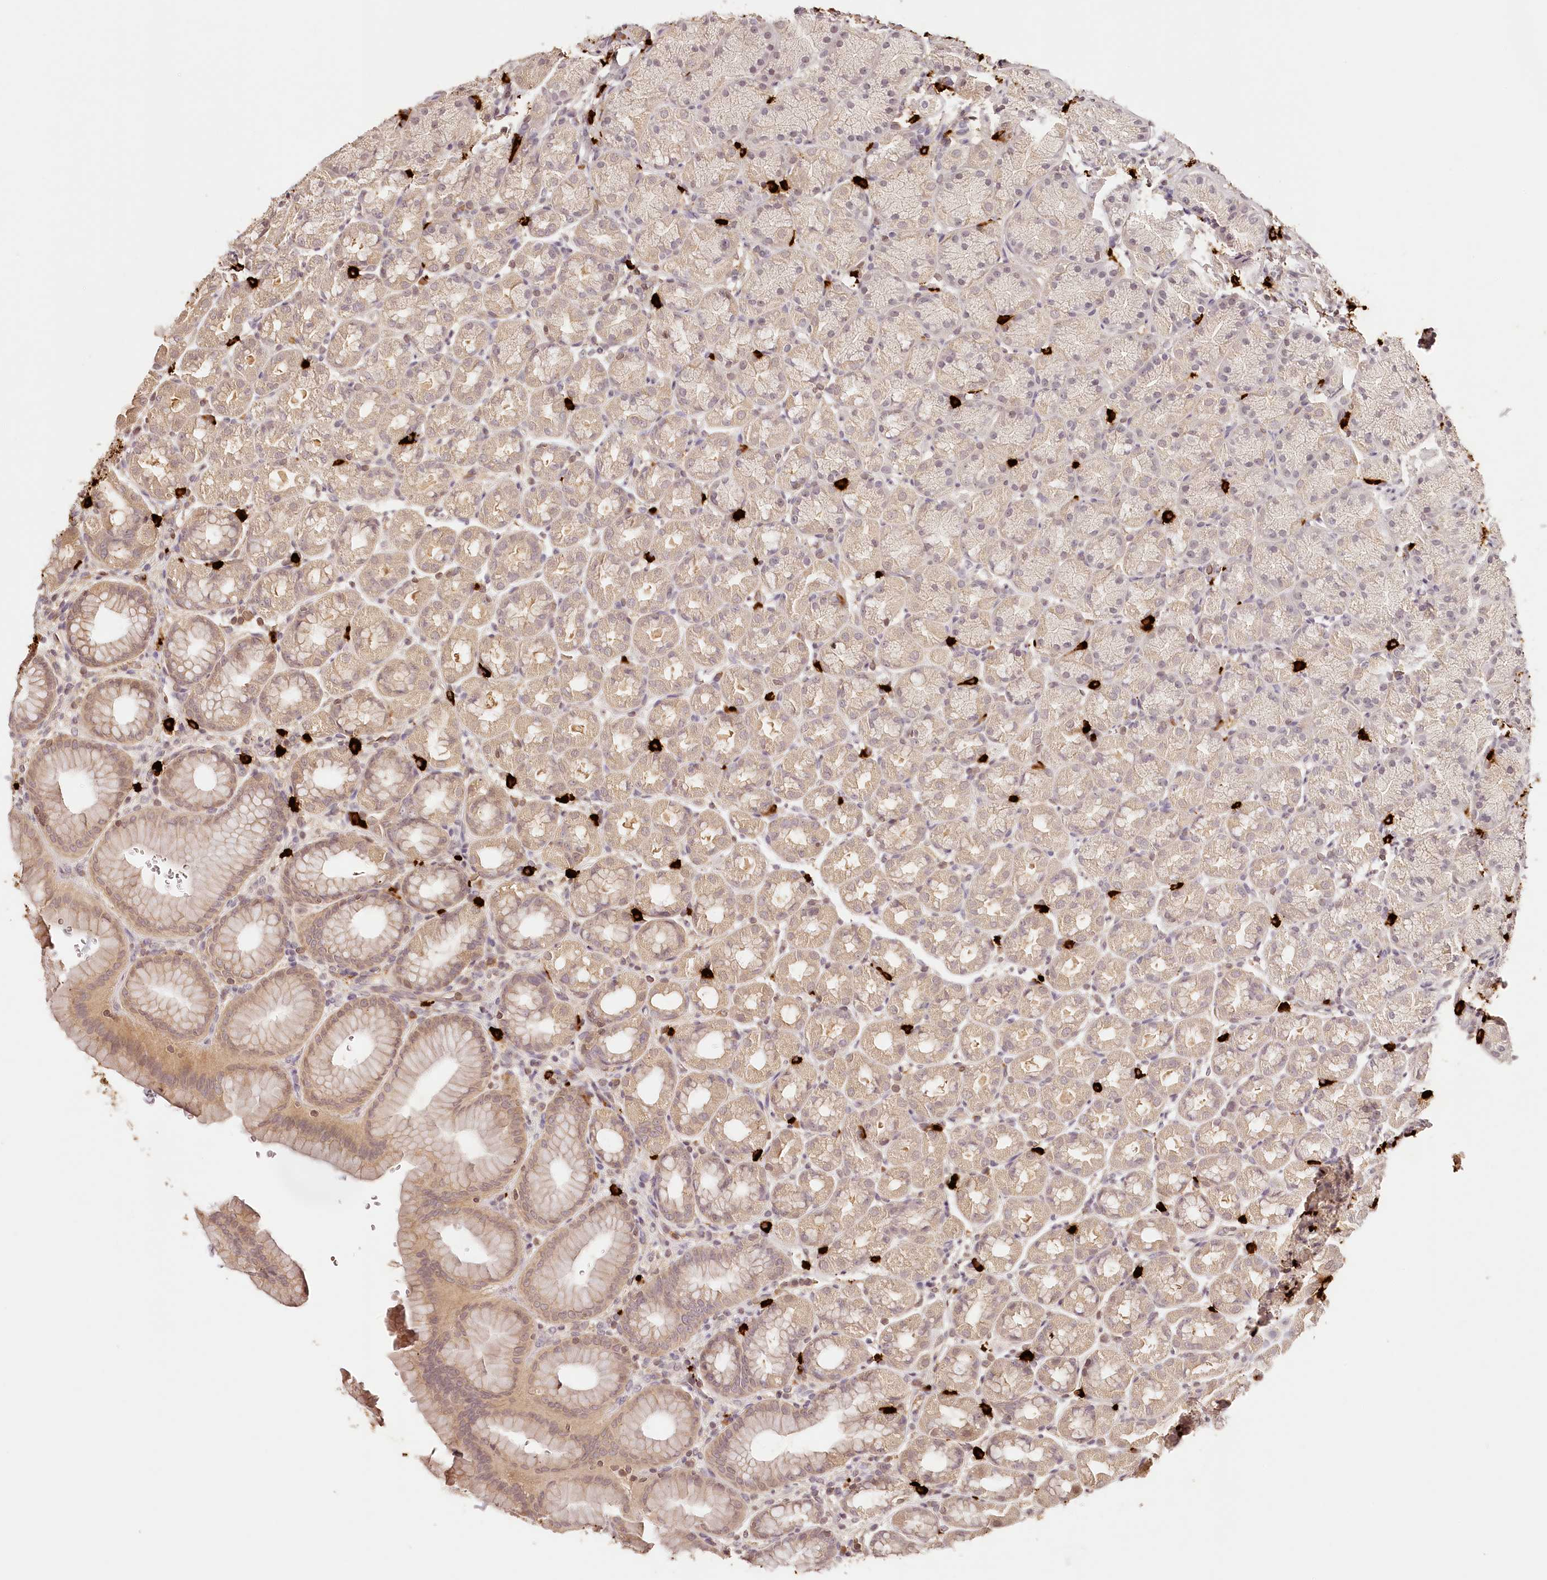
{"staining": {"intensity": "weak", "quantity": "25%-75%", "location": "cytoplasmic/membranous"}, "tissue": "stomach", "cell_type": "Glandular cells", "image_type": "normal", "snomed": [{"axis": "morphology", "description": "Normal tissue, NOS"}, {"axis": "topography", "description": "Stomach"}], "caption": "A histopathology image showing weak cytoplasmic/membranous expression in approximately 25%-75% of glandular cells in normal stomach, as visualized by brown immunohistochemical staining.", "gene": "SYNGR1", "patient": {"sex": "male", "age": 42}}